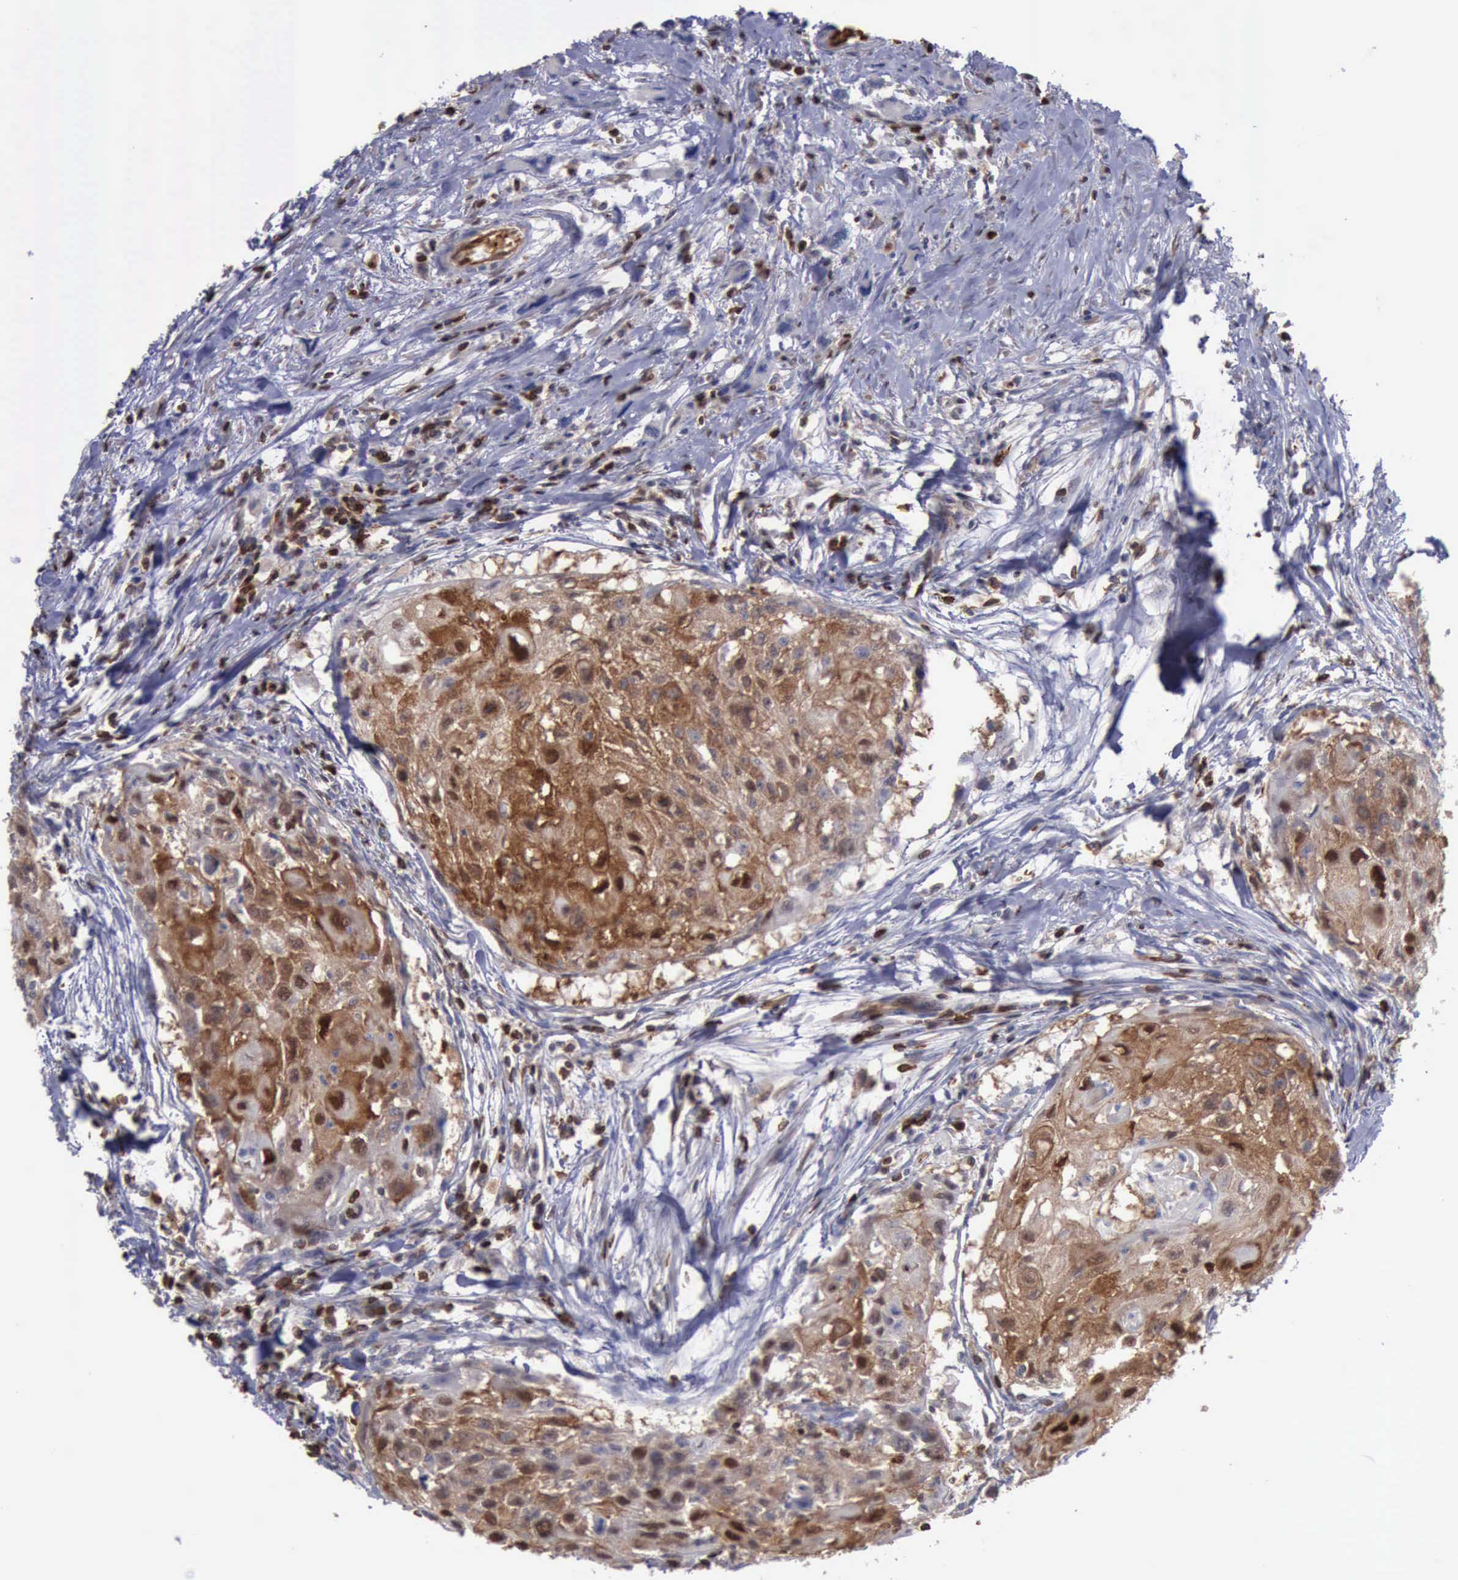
{"staining": {"intensity": "strong", "quantity": ">75%", "location": "cytoplasmic/membranous,nuclear"}, "tissue": "head and neck cancer", "cell_type": "Tumor cells", "image_type": "cancer", "snomed": [{"axis": "morphology", "description": "Squamous cell carcinoma, NOS"}, {"axis": "topography", "description": "Head-Neck"}], "caption": "This is an image of immunohistochemistry staining of head and neck squamous cell carcinoma, which shows strong expression in the cytoplasmic/membranous and nuclear of tumor cells.", "gene": "PDCD4", "patient": {"sex": "male", "age": 64}}